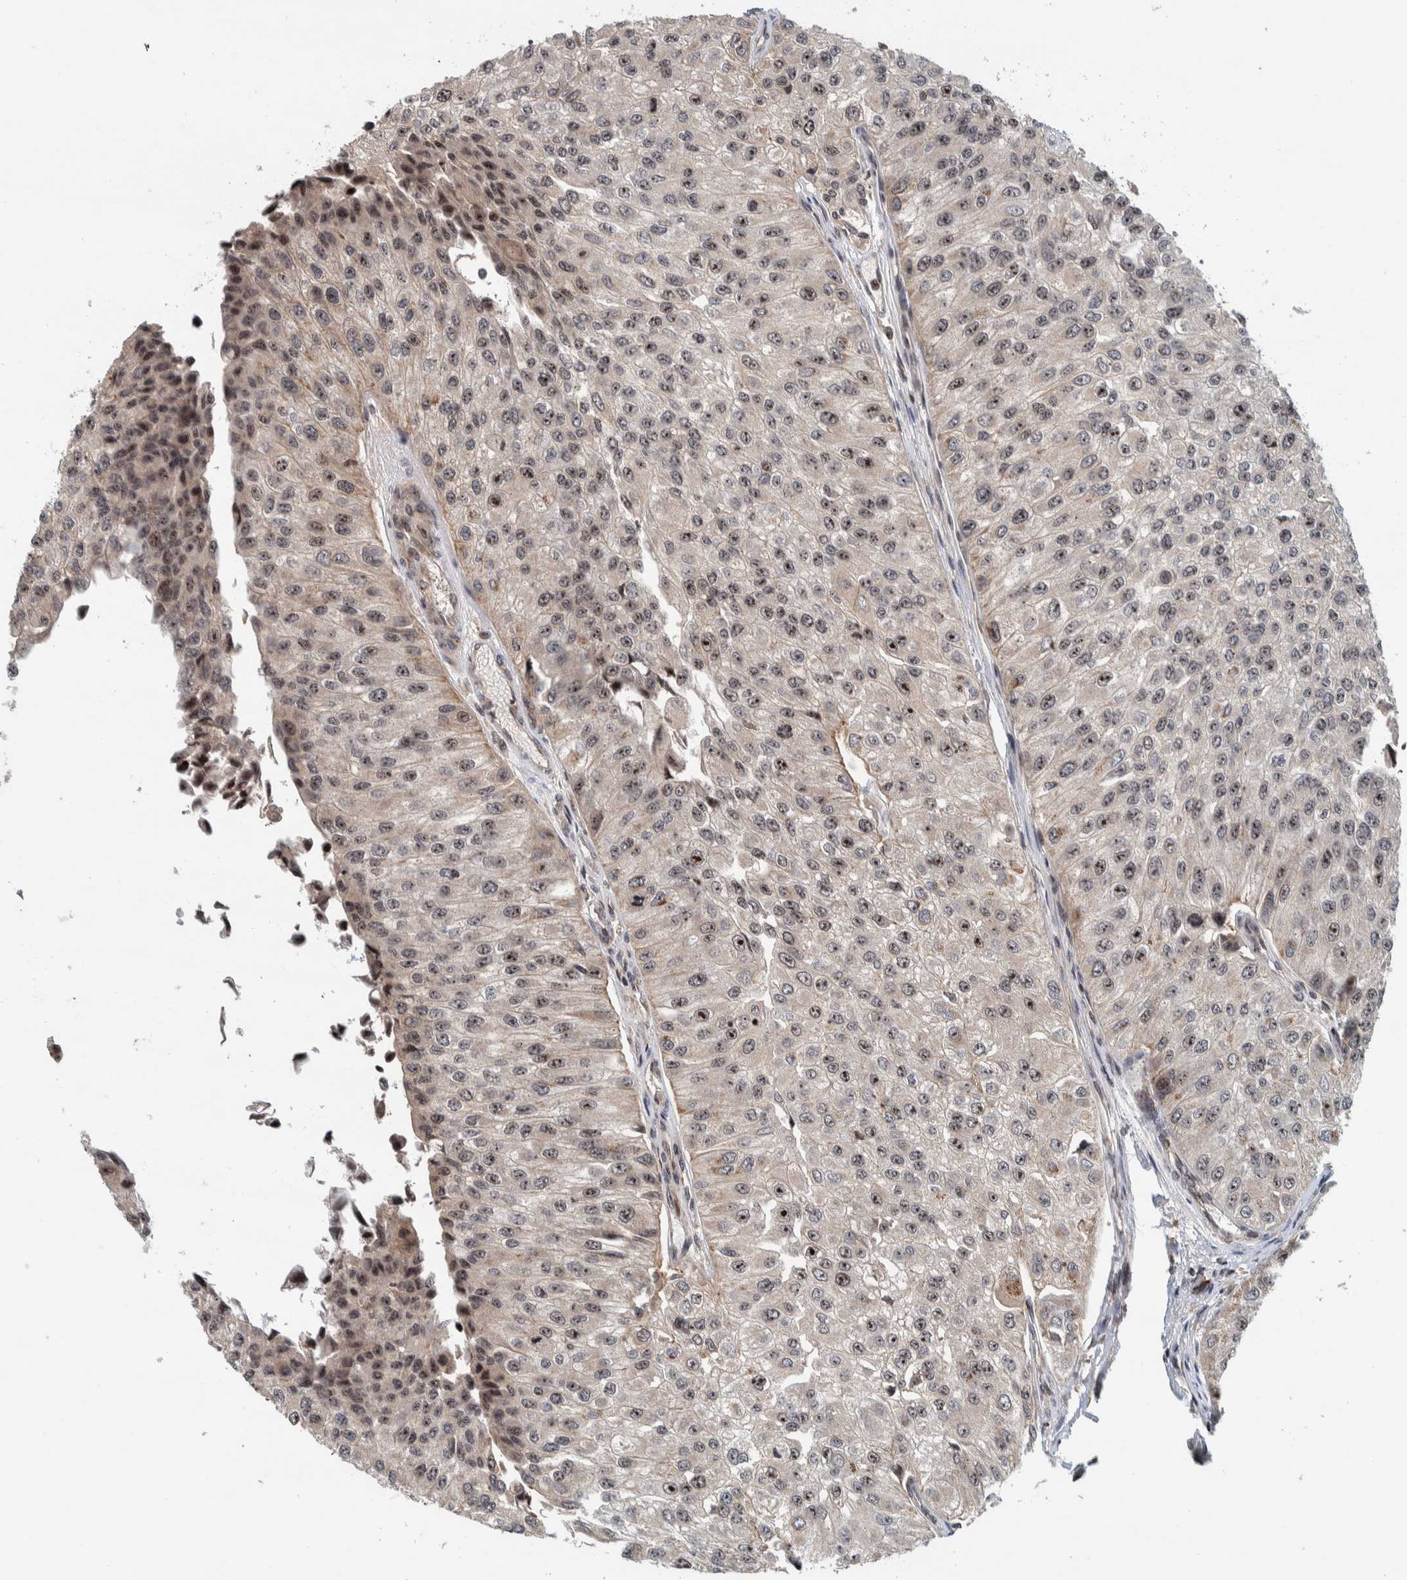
{"staining": {"intensity": "weak", "quantity": "<25%", "location": "cytoplasmic/membranous,nuclear"}, "tissue": "urothelial cancer", "cell_type": "Tumor cells", "image_type": "cancer", "snomed": [{"axis": "morphology", "description": "Urothelial carcinoma, High grade"}, {"axis": "topography", "description": "Kidney"}, {"axis": "topography", "description": "Urinary bladder"}], "caption": "Immunohistochemistry (IHC) of human urothelial cancer demonstrates no staining in tumor cells.", "gene": "CCDC182", "patient": {"sex": "male", "age": 77}}